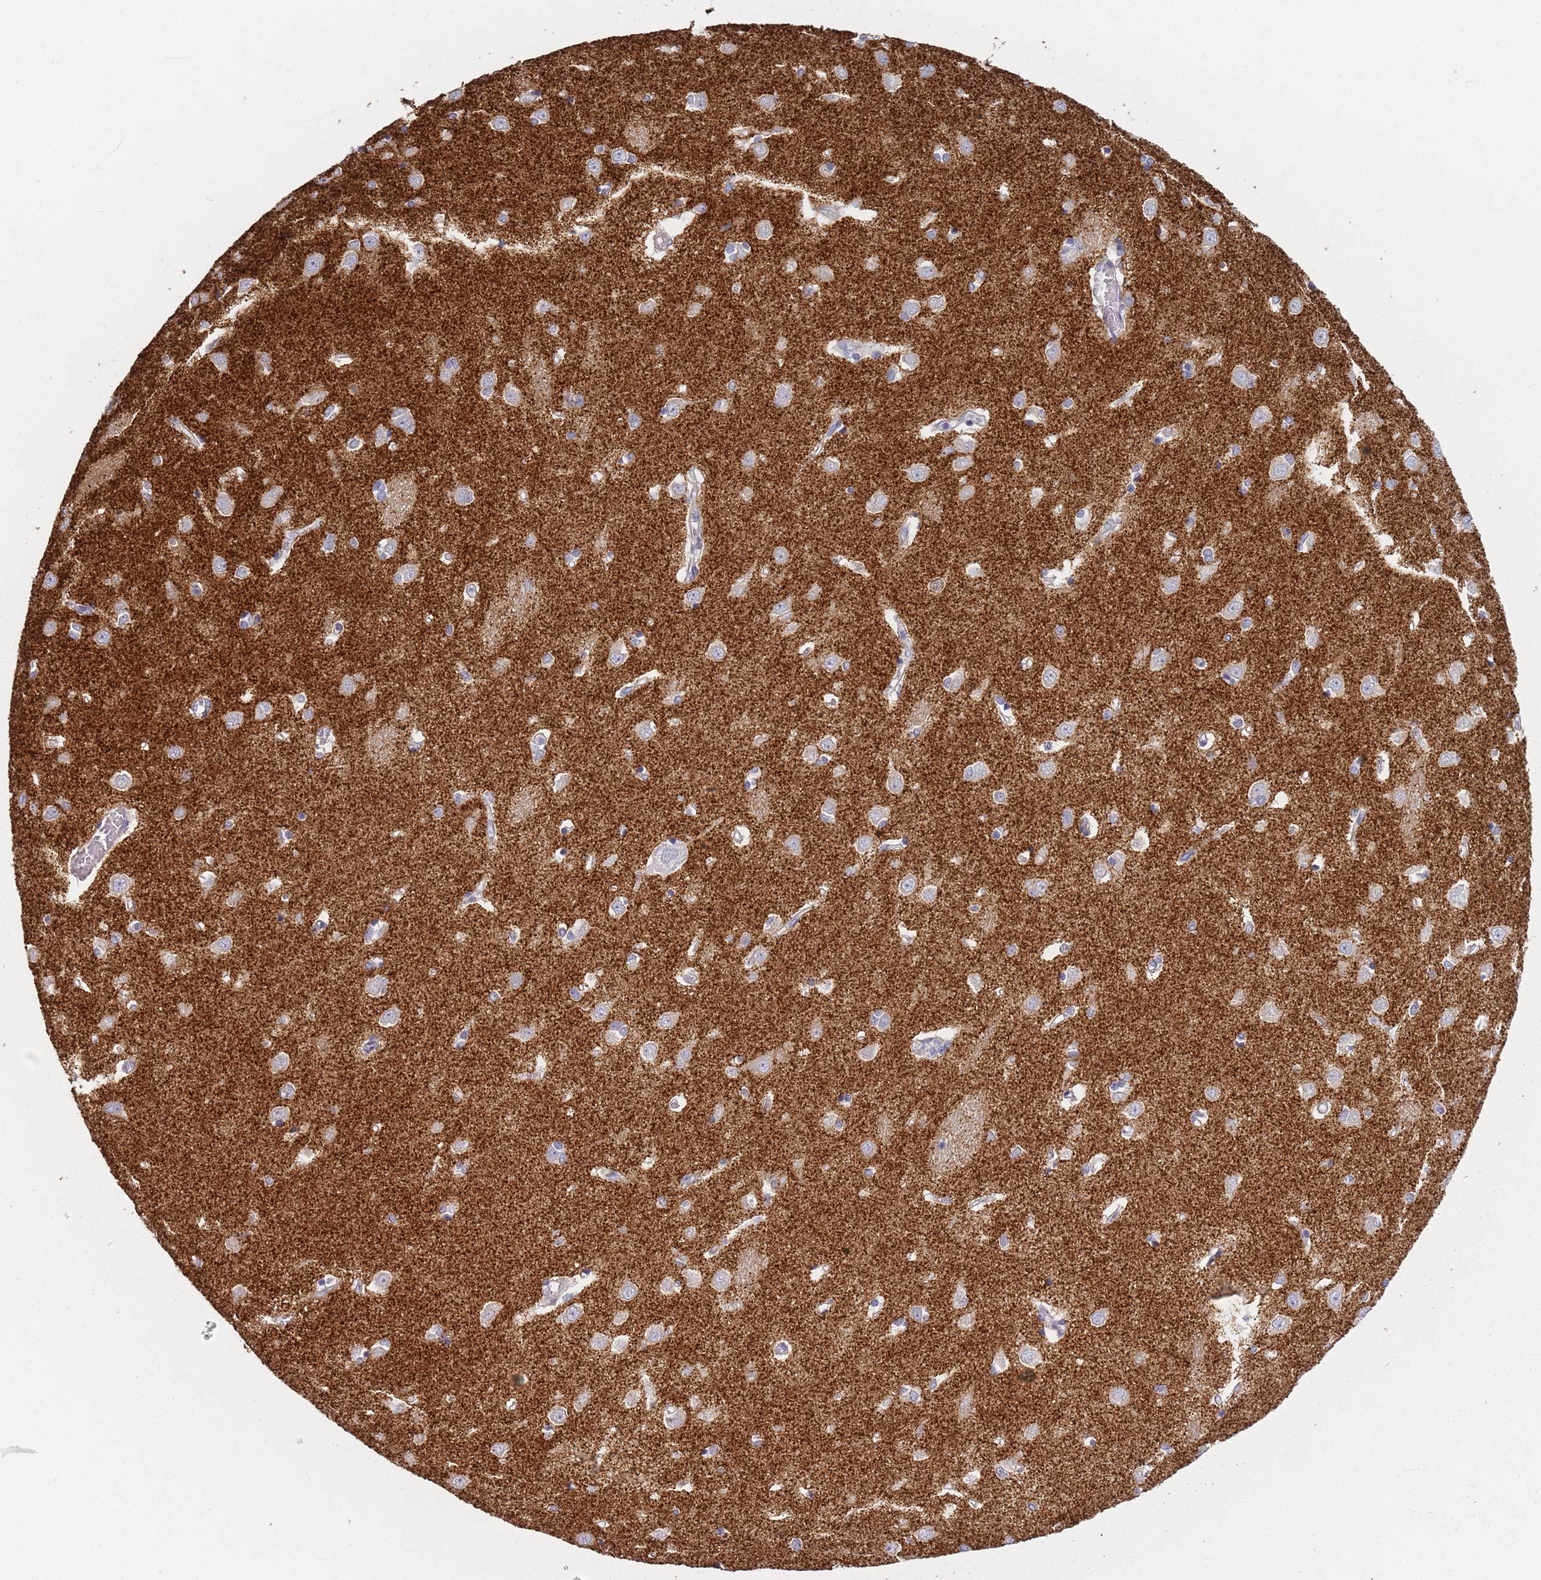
{"staining": {"intensity": "negative", "quantity": "none", "location": "none"}, "tissue": "caudate", "cell_type": "Glial cells", "image_type": "normal", "snomed": [{"axis": "morphology", "description": "Normal tissue, NOS"}, {"axis": "topography", "description": "Lateral ventricle wall"}], "caption": "Immunohistochemistry photomicrograph of normal human caudate stained for a protein (brown), which exhibits no expression in glial cells. (Stains: DAB IHC with hematoxylin counter stain, Microscopy: brightfield microscopy at high magnification).", "gene": "SYNGR3", "patient": {"sex": "male", "age": 37}}